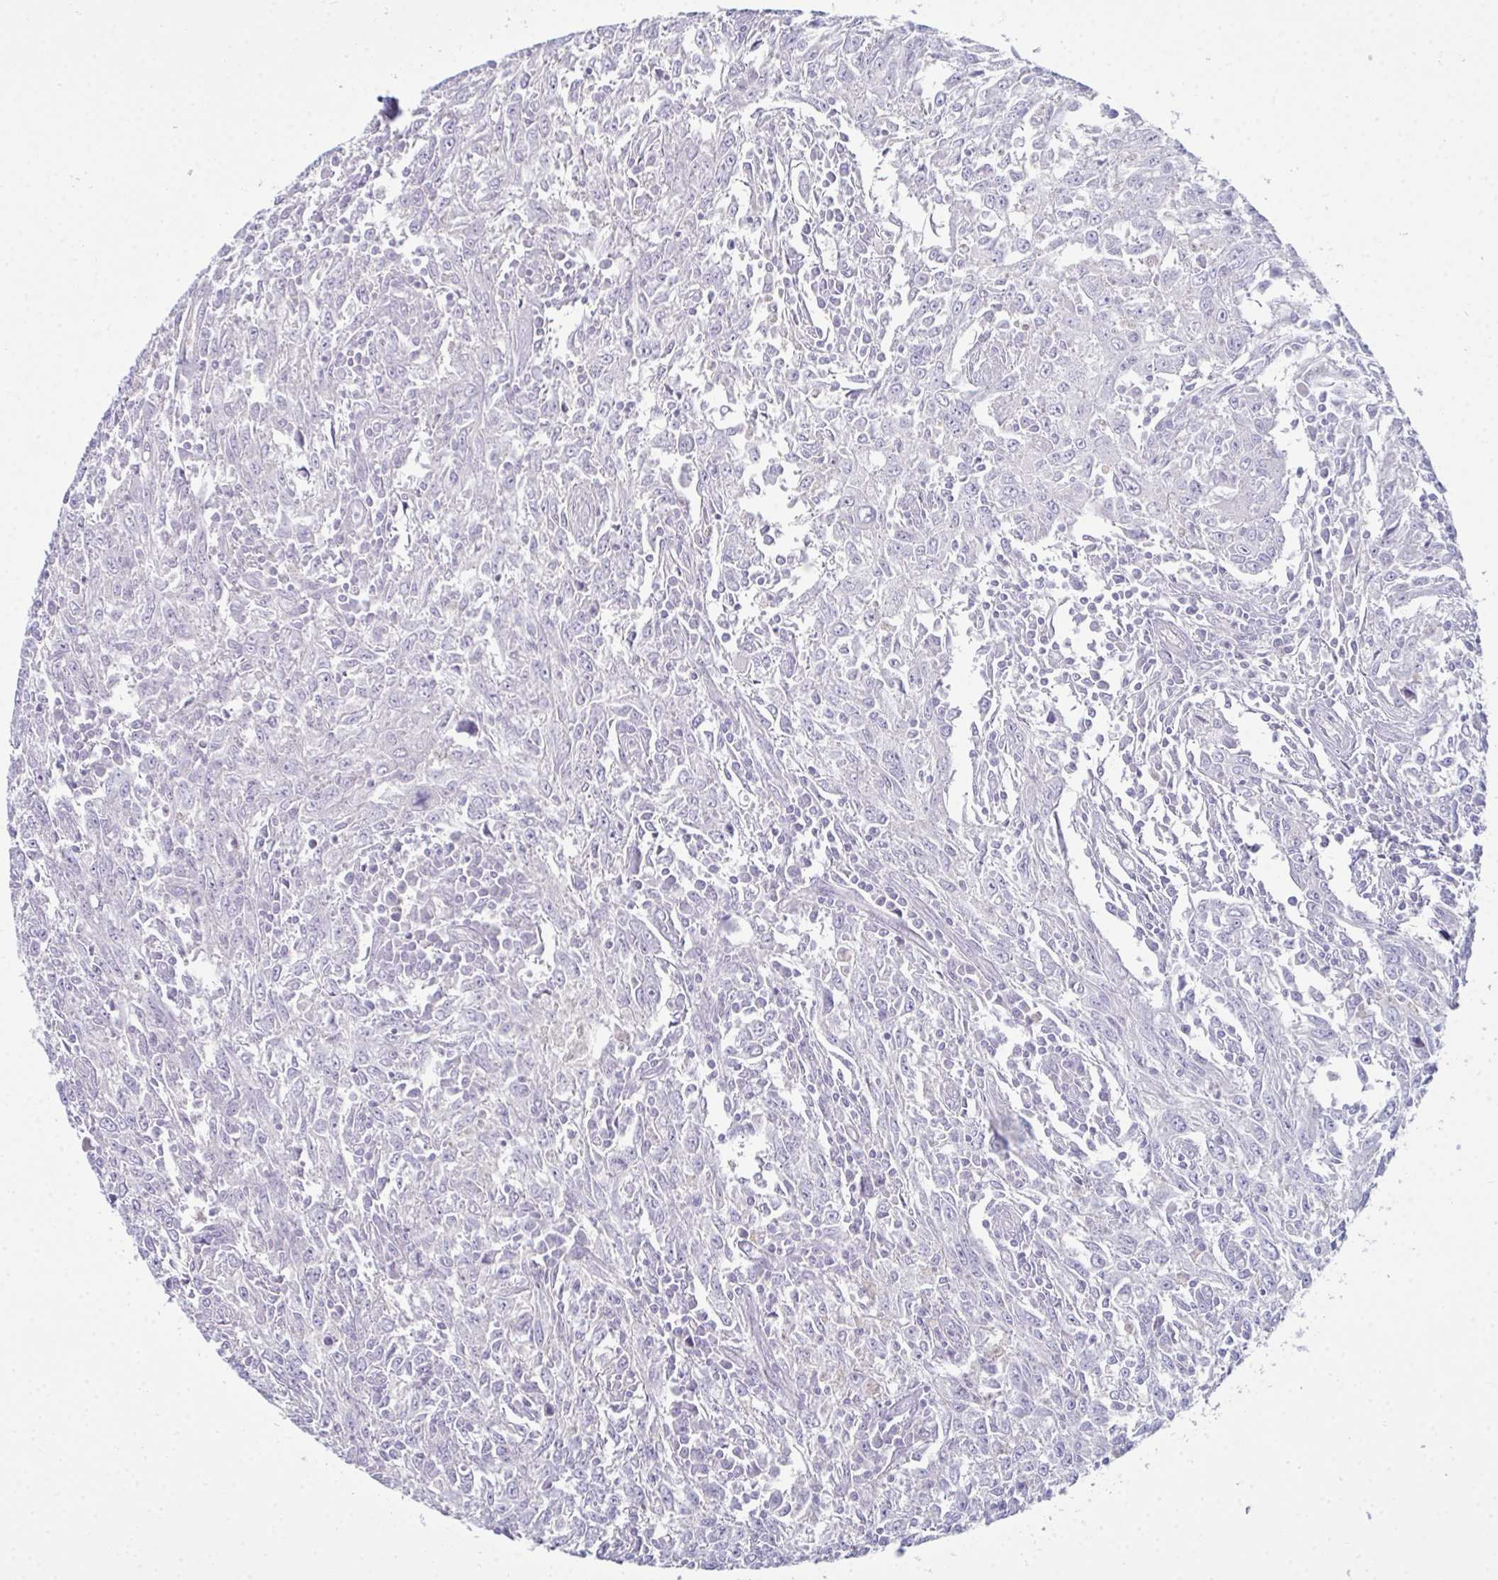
{"staining": {"intensity": "negative", "quantity": "none", "location": "none"}, "tissue": "breast cancer", "cell_type": "Tumor cells", "image_type": "cancer", "snomed": [{"axis": "morphology", "description": "Duct carcinoma"}, {"axis": "topography", "description": "Breast"}], "caption": "Infiltrating ductal carcinoma (breast) was stained to show a protein in brown. There is no significant staining in tumor cells. (DAB (3,3'-diaminobenzidine) IHC with hematoxylin counter stain).", "gene": "SERPINB10", "patient": {"sex": "female", "age": 50}}